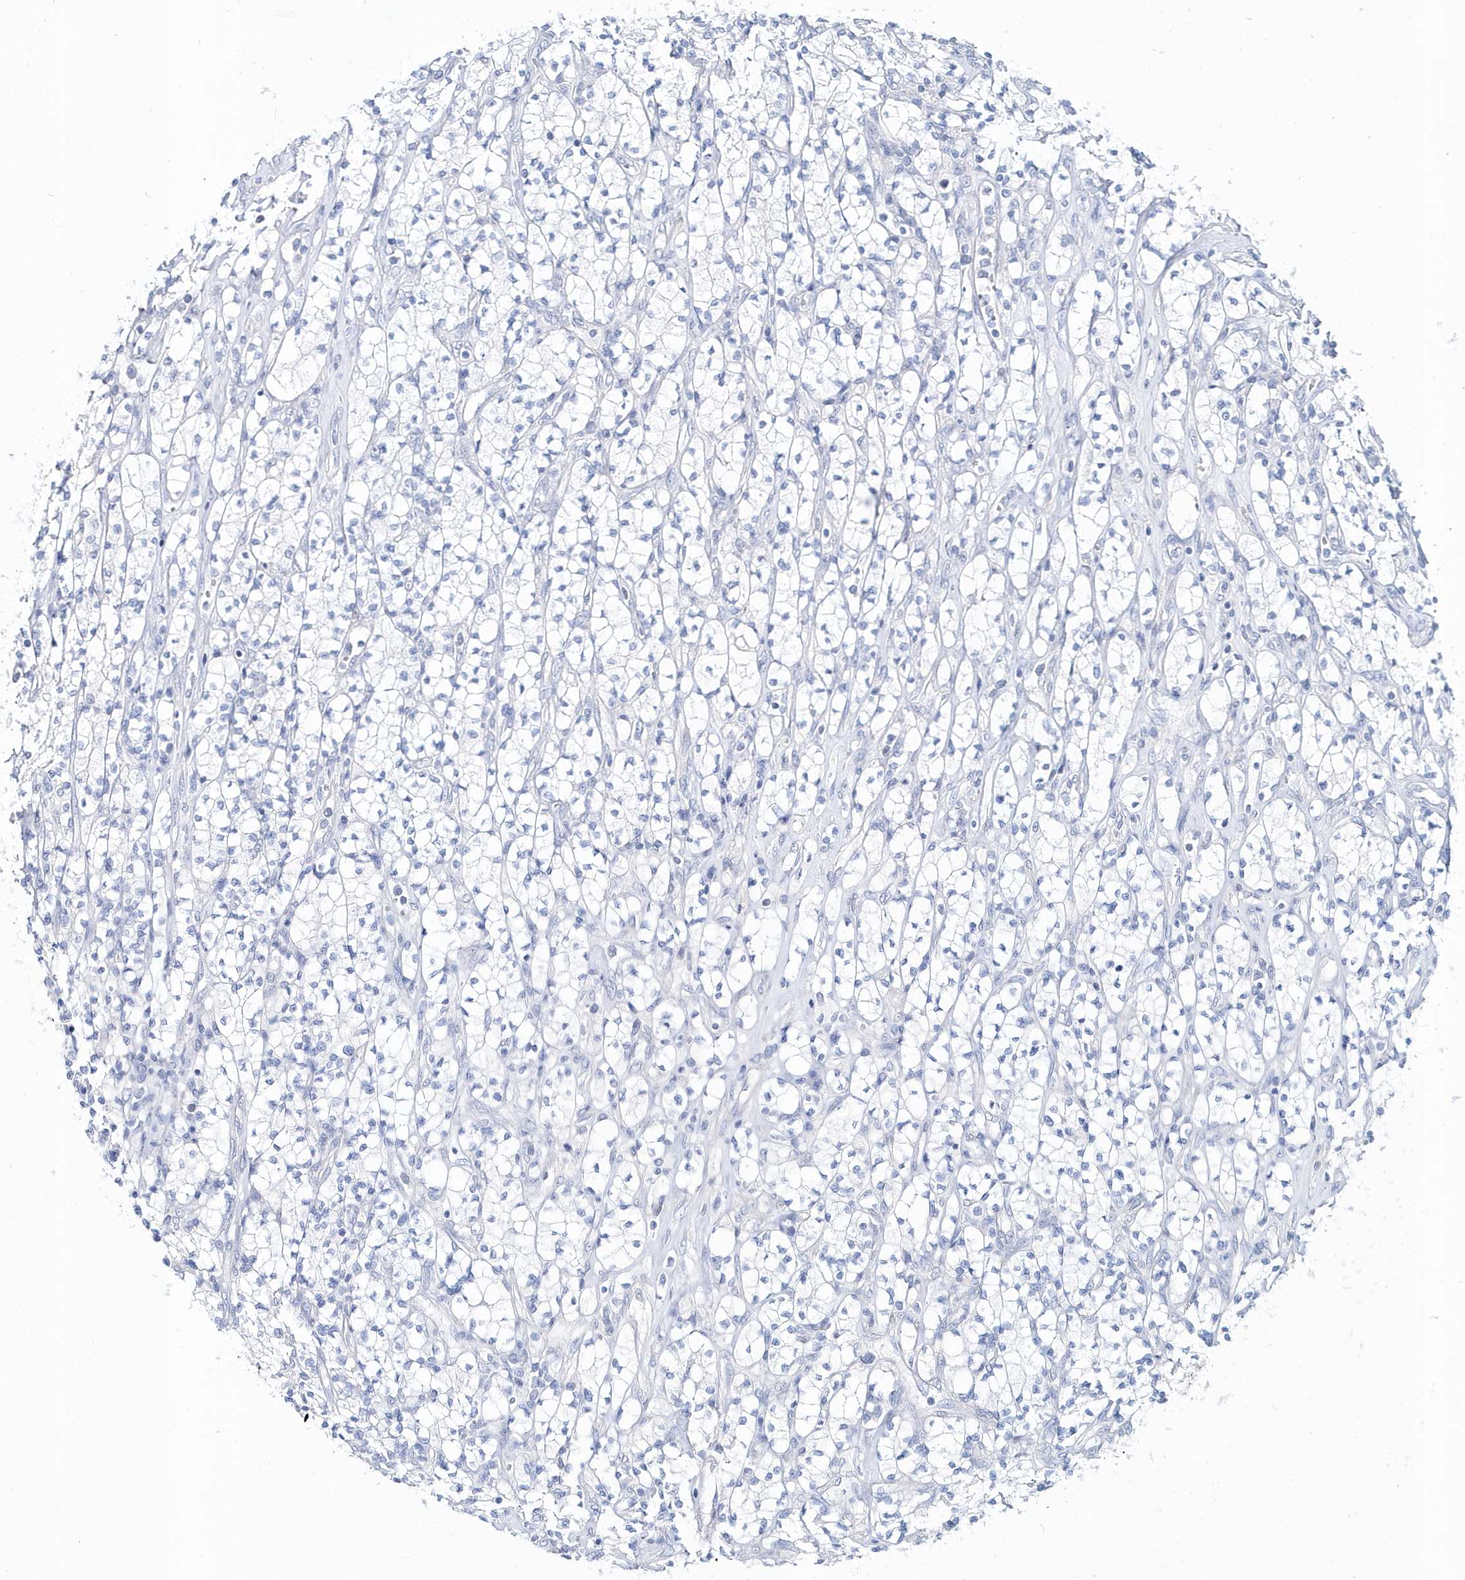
{"staining": {"intensity": "negative", "quantity": "none", "location": "none"}, "tissue": "renal cancer", "cell_type": "Tumor cells", "image_type": "cancer", "snomed": [{"axis": "morphology", "description": "Adenocarcinoma, NOS"}, {"axis": "topography", "description": "Kidney"}], "caption": "Tumor cells show no significant protein staining in renal cancer. The staining was performed using DAB (3,3'-diaminobenzidine) to visualize the protein expression in brown, while the nuclei were stained in blue with hematoxylin (Magnification: 20x).", "gene": "TMCO6", "patient": {"sex": "male", "age": 77}}